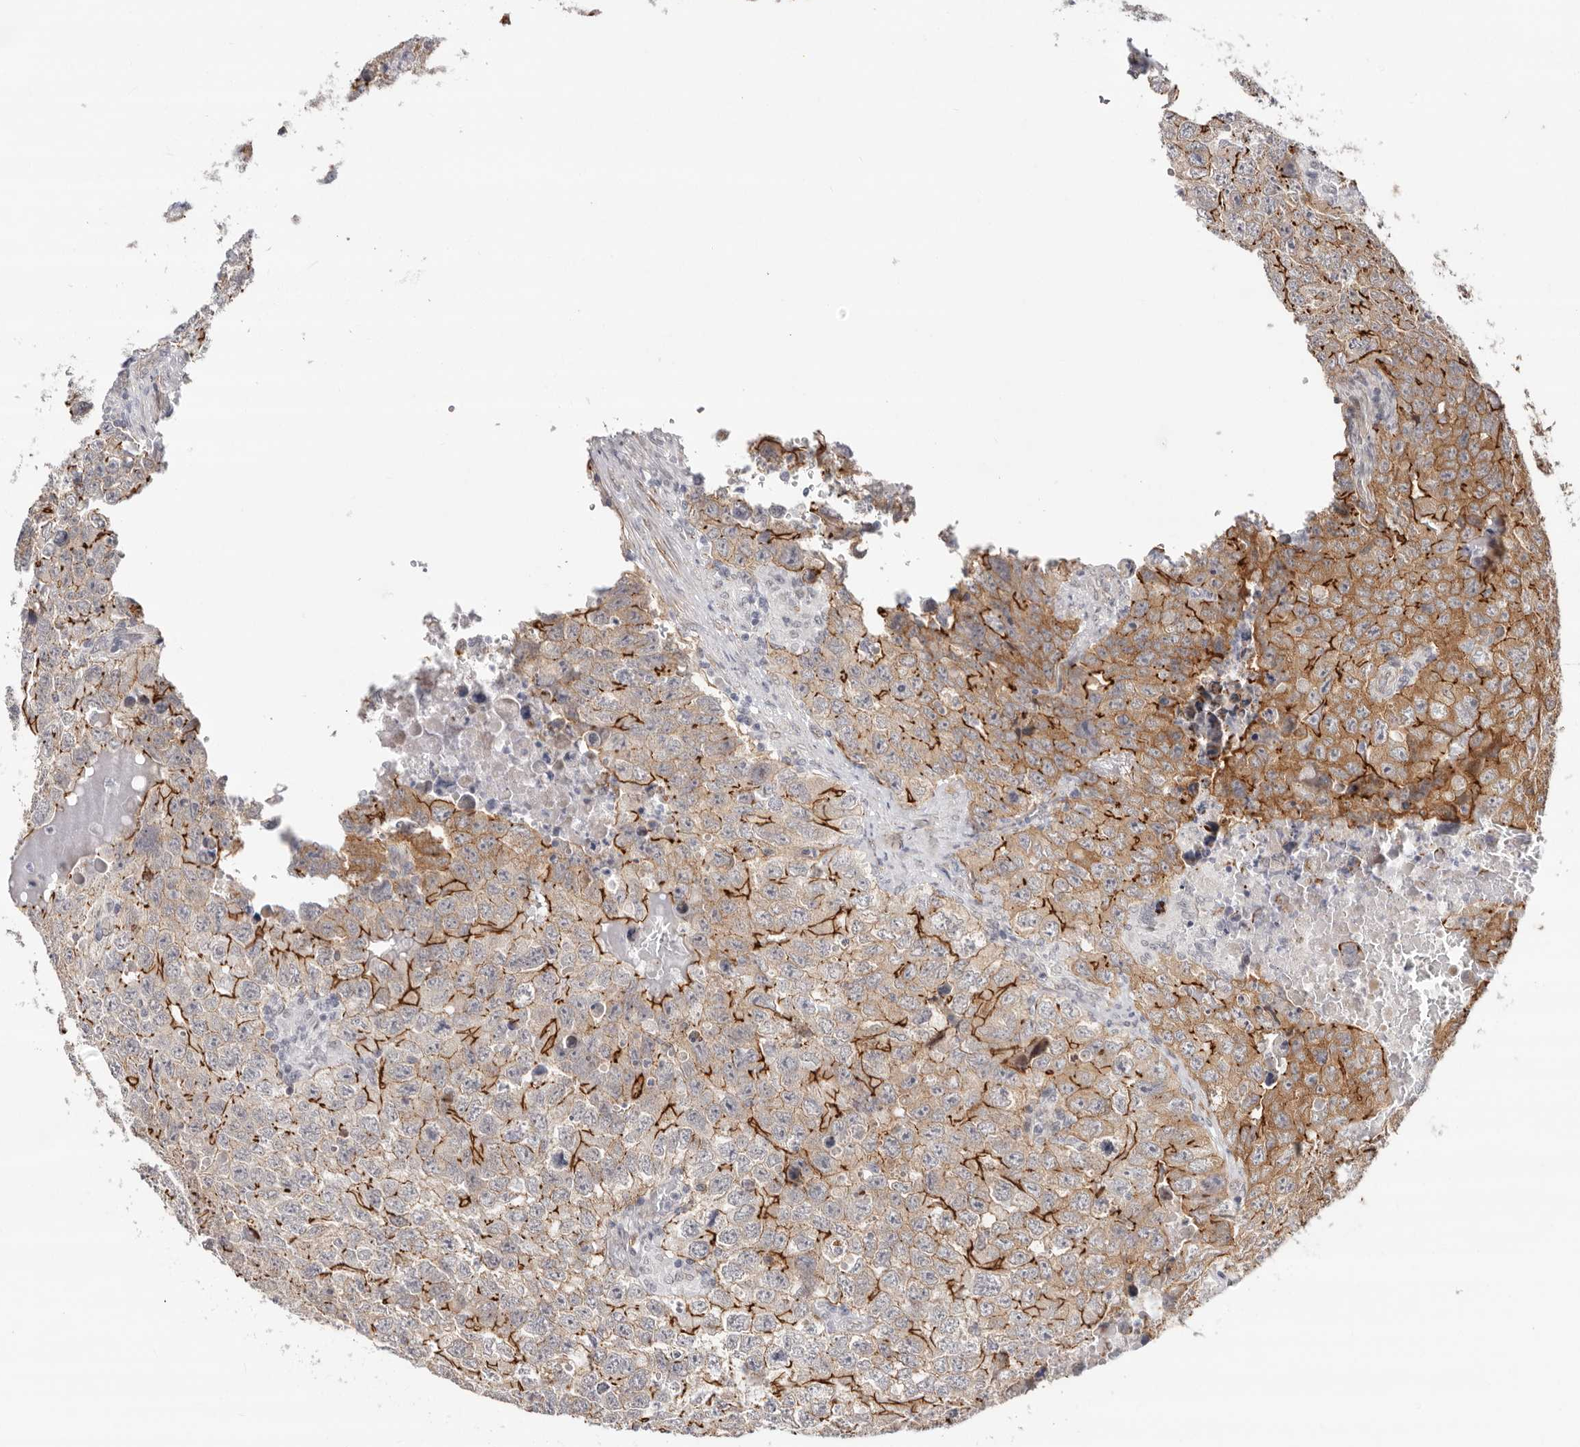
{"staining": {"intensity": "moderate", "quantity": "25%-75%", "location": "cytoplasmic/membranous"}, "tissue": "testis cancer", "cell_type": "Tumor cells", "image_type": "cancer", "snomed": [{"axis": "morphology", "description": "Seminoma, NOS"}, {"axis": "morphology", "description": "Carcinoma, Embryonal, NOS"}, {"axis": "topography", "description": "Testis"}], "caption": "Testis cancer stained with immunohistochemistry (IHC) exhibits moderate cytoplasmic/membranous positivity in approximately 25%-75% of tumor cells. (Stains: DAB in brown, nuclei in blue, Microscopy: brightfield microscopy at high magnification).", "gene": "SZT2", "patient": {"sex": "male", "age": 43}}